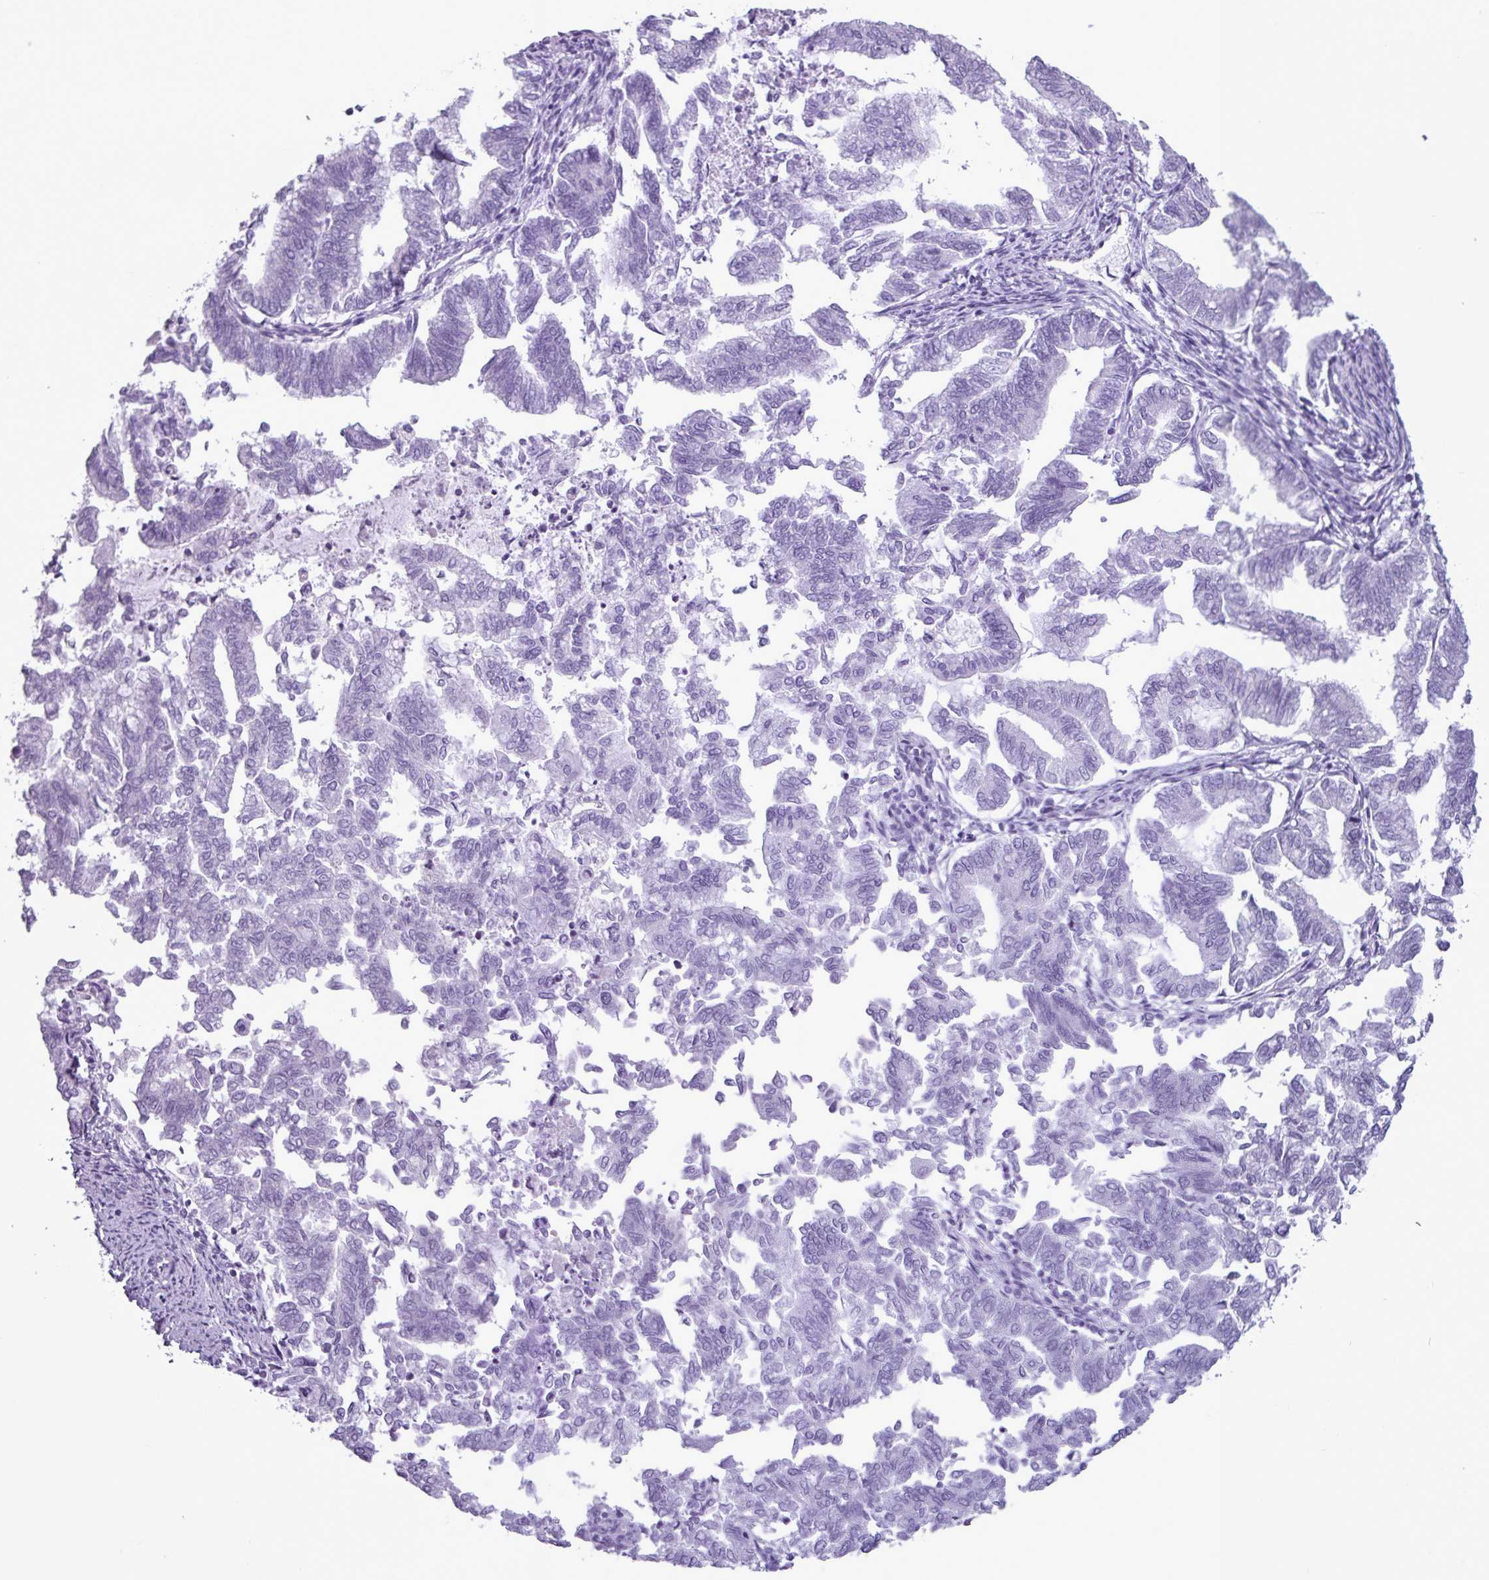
{"staining": {"intensity": "negative", "quantity": "none", "location": "none"}, "tissue": "endometrial cancer", "cell_type": "Tumor cells", "image_type": "cancer", "snomed": [{"axis": "morphology", "description": "Adenocarcinoma, NOS"}, {"axis": "topography", "description": "Endometrium"}], "caption": "Adenocarcinoma (endometrial) was stained to show a protein in brown. There is no significant staining in tumor cells.", "gene": "AMY1B", "patient": {"sex": "female", "age": 79}}